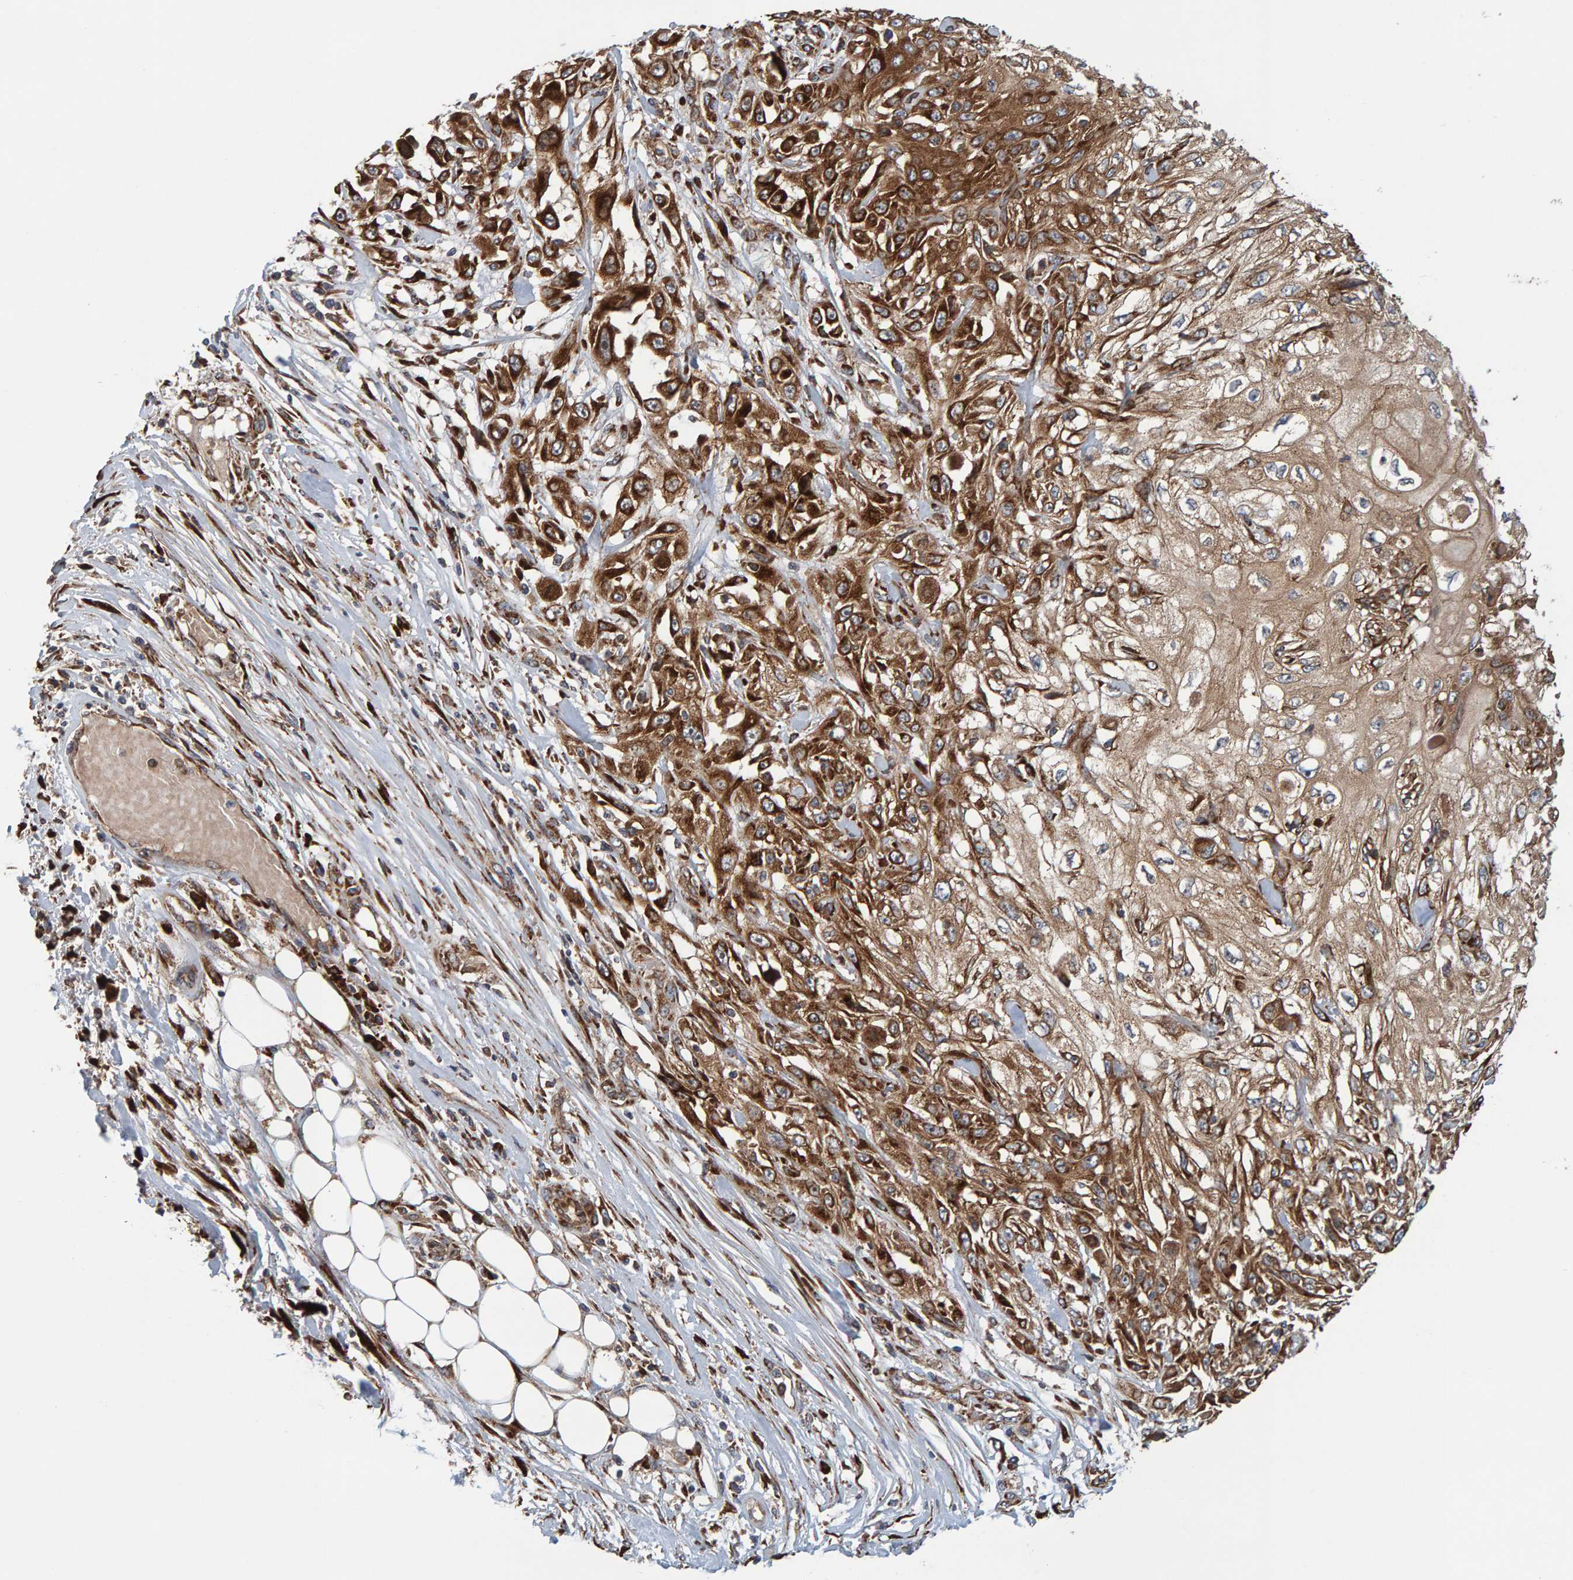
{"staining": {"intensity": "strong", "quantity": ">75%", "location": "cytoplasmic/membranous"}, "tissue": "skin cancer", "cell_type": "Tumor cells", "image_type": "cancer", "snomed": [{"axis": "morphology", "description": "Squamous cell carcinoma, NOS"}, {"axis": "morphology", "description": "Squamous cell carcinoma, metastatic, NOS"}, {"axis": "topography", "description": "Skin"}, {"axis": "topography", "description": "Lymph node"}], "caption": "A photomicrograph of metastatic squamous cell carcinoma (skin) stained for a protein shows strong cytoplasmic/membranous brown staining in tumor cells. (DAB IHC, brown staining for protein, blue staining for nuclei).", "gene": "BAIAP2", "patient": {"sex": "male", "age": 75}}